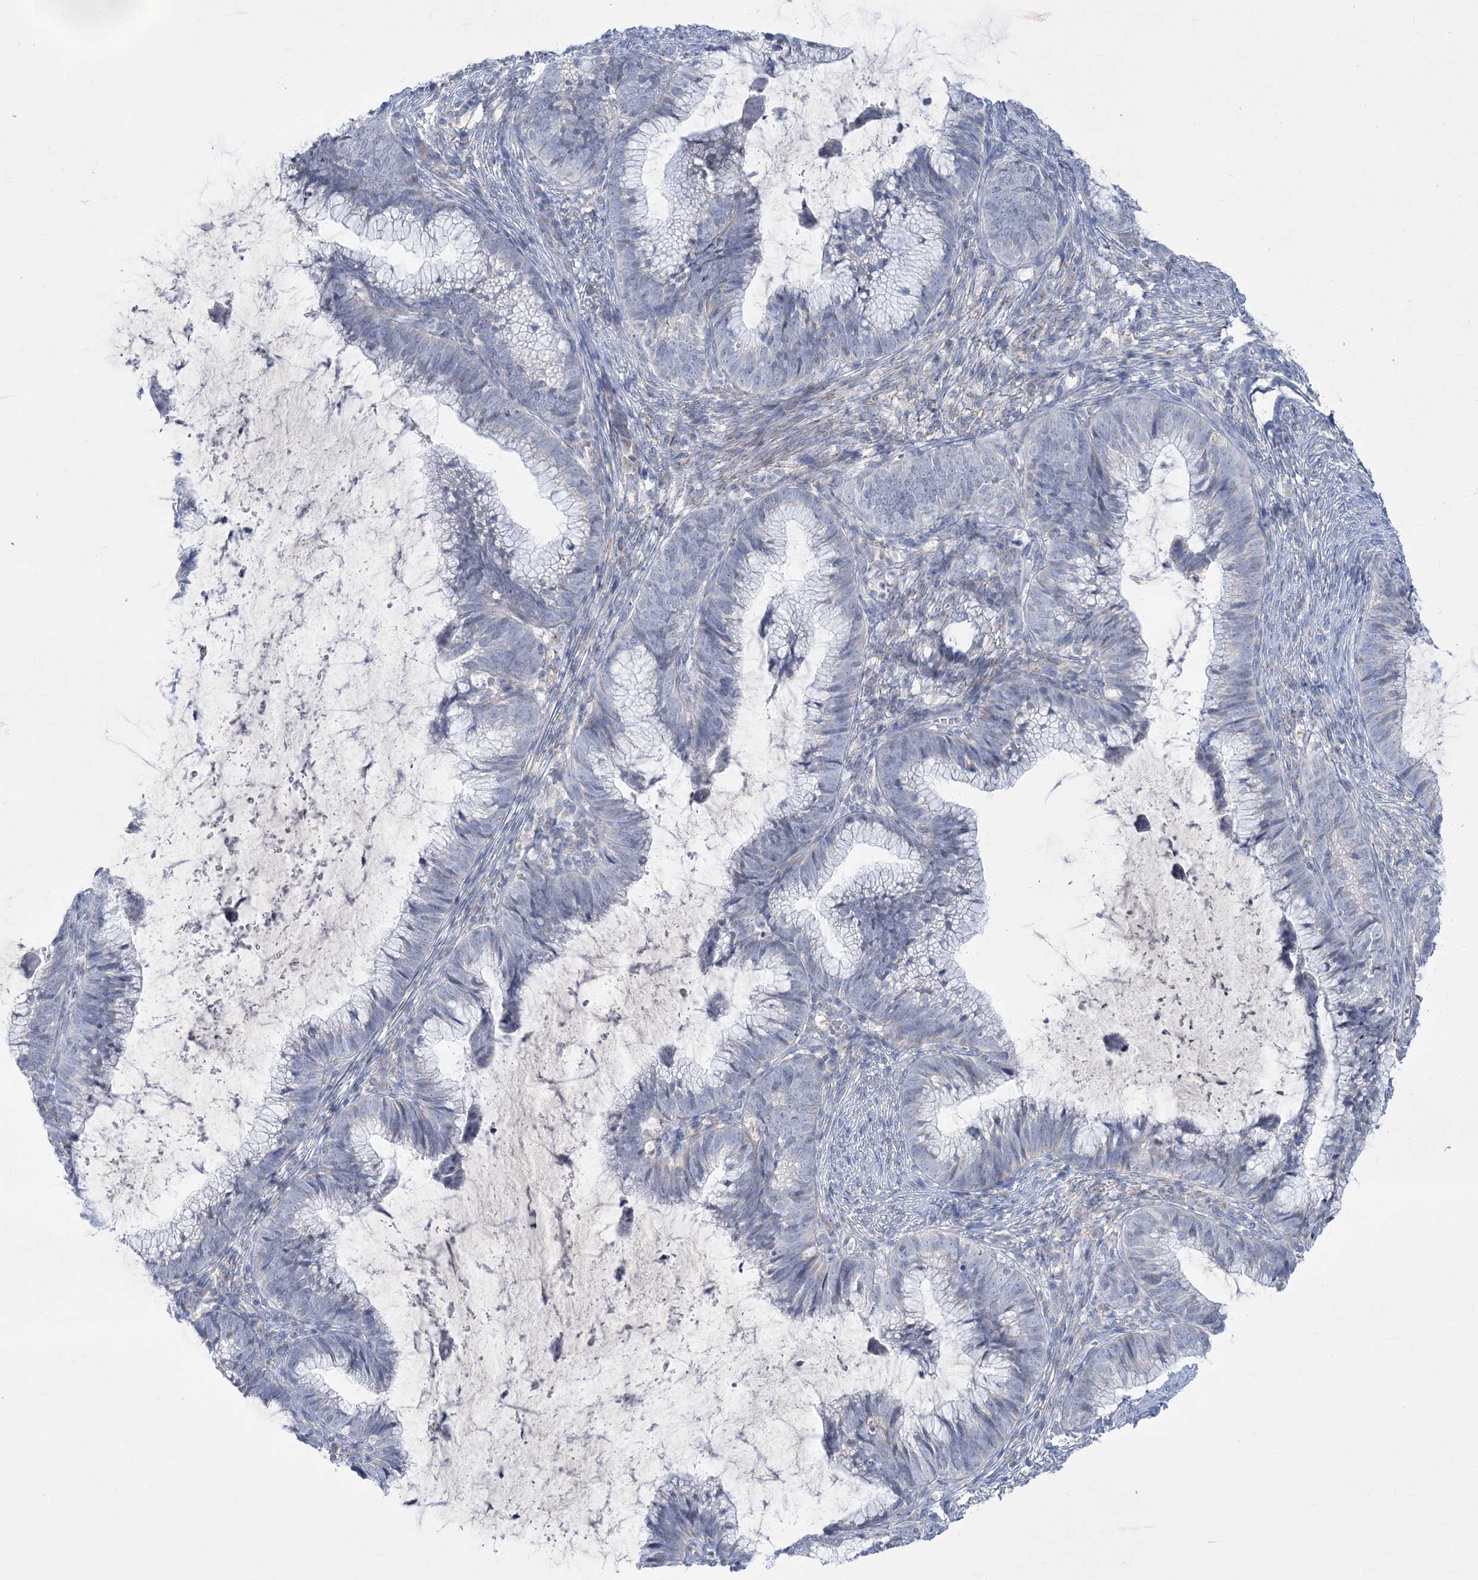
{"staining": {"intensity": "negative", "quantity": "none", "location": "none"}, "tissue": "cervical cancer", "cell_type": "Tumor cells", "image_type": "cancer", "snomed": [{"axis": "morphology", "description": "Adenocarcinoma, NOS"}, {"axis": "topography", "description": "Cervix"}], "caption": "Tumor cells are negative for protein expression in human cervical cancer (adenocarcinoma).", "gene": "TBC1D7", "patient": {"sex": "female", "age": 36}}